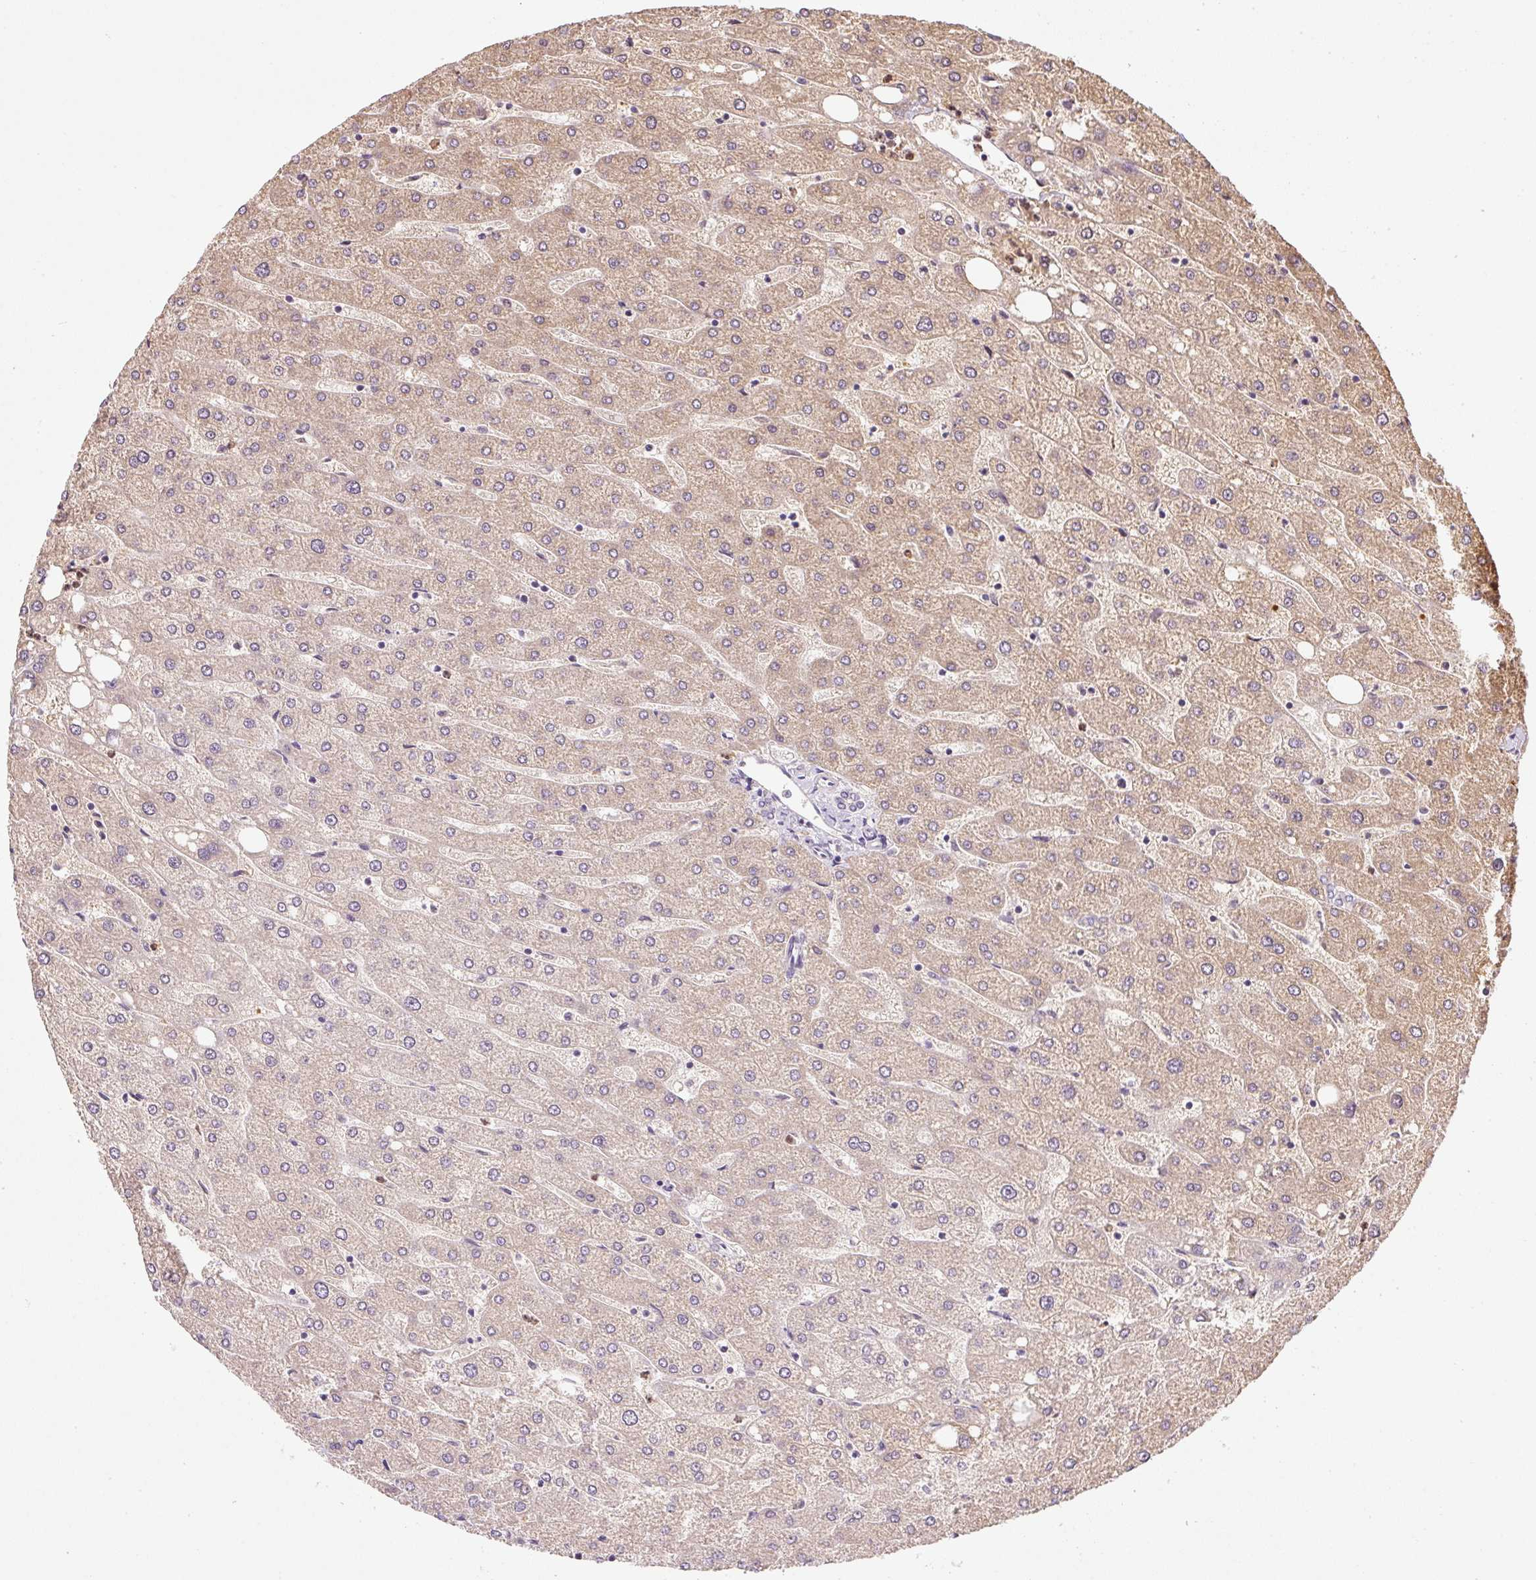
{"staining": {"intensity": "negative", "quantity": "none", "location": "none"}, "tissue": "liver", "cell_type": "Cholangiocytes", "image_type": "normal", "snomed": [{"axis": "morphology", "description": "Normal tissue, NOS"}, {"axis": "topography", "description": "Liver"}], "caption": "This photomicrograph is of unremarkable liver stained with immunohistochemistry (IHC) to label a protein in brown with the nuclei are counter-stained blue. There is no positivity in cholangiocytes.", "gene": "CTTNBP2", "patient": {"sex": "male", "age": 67}}